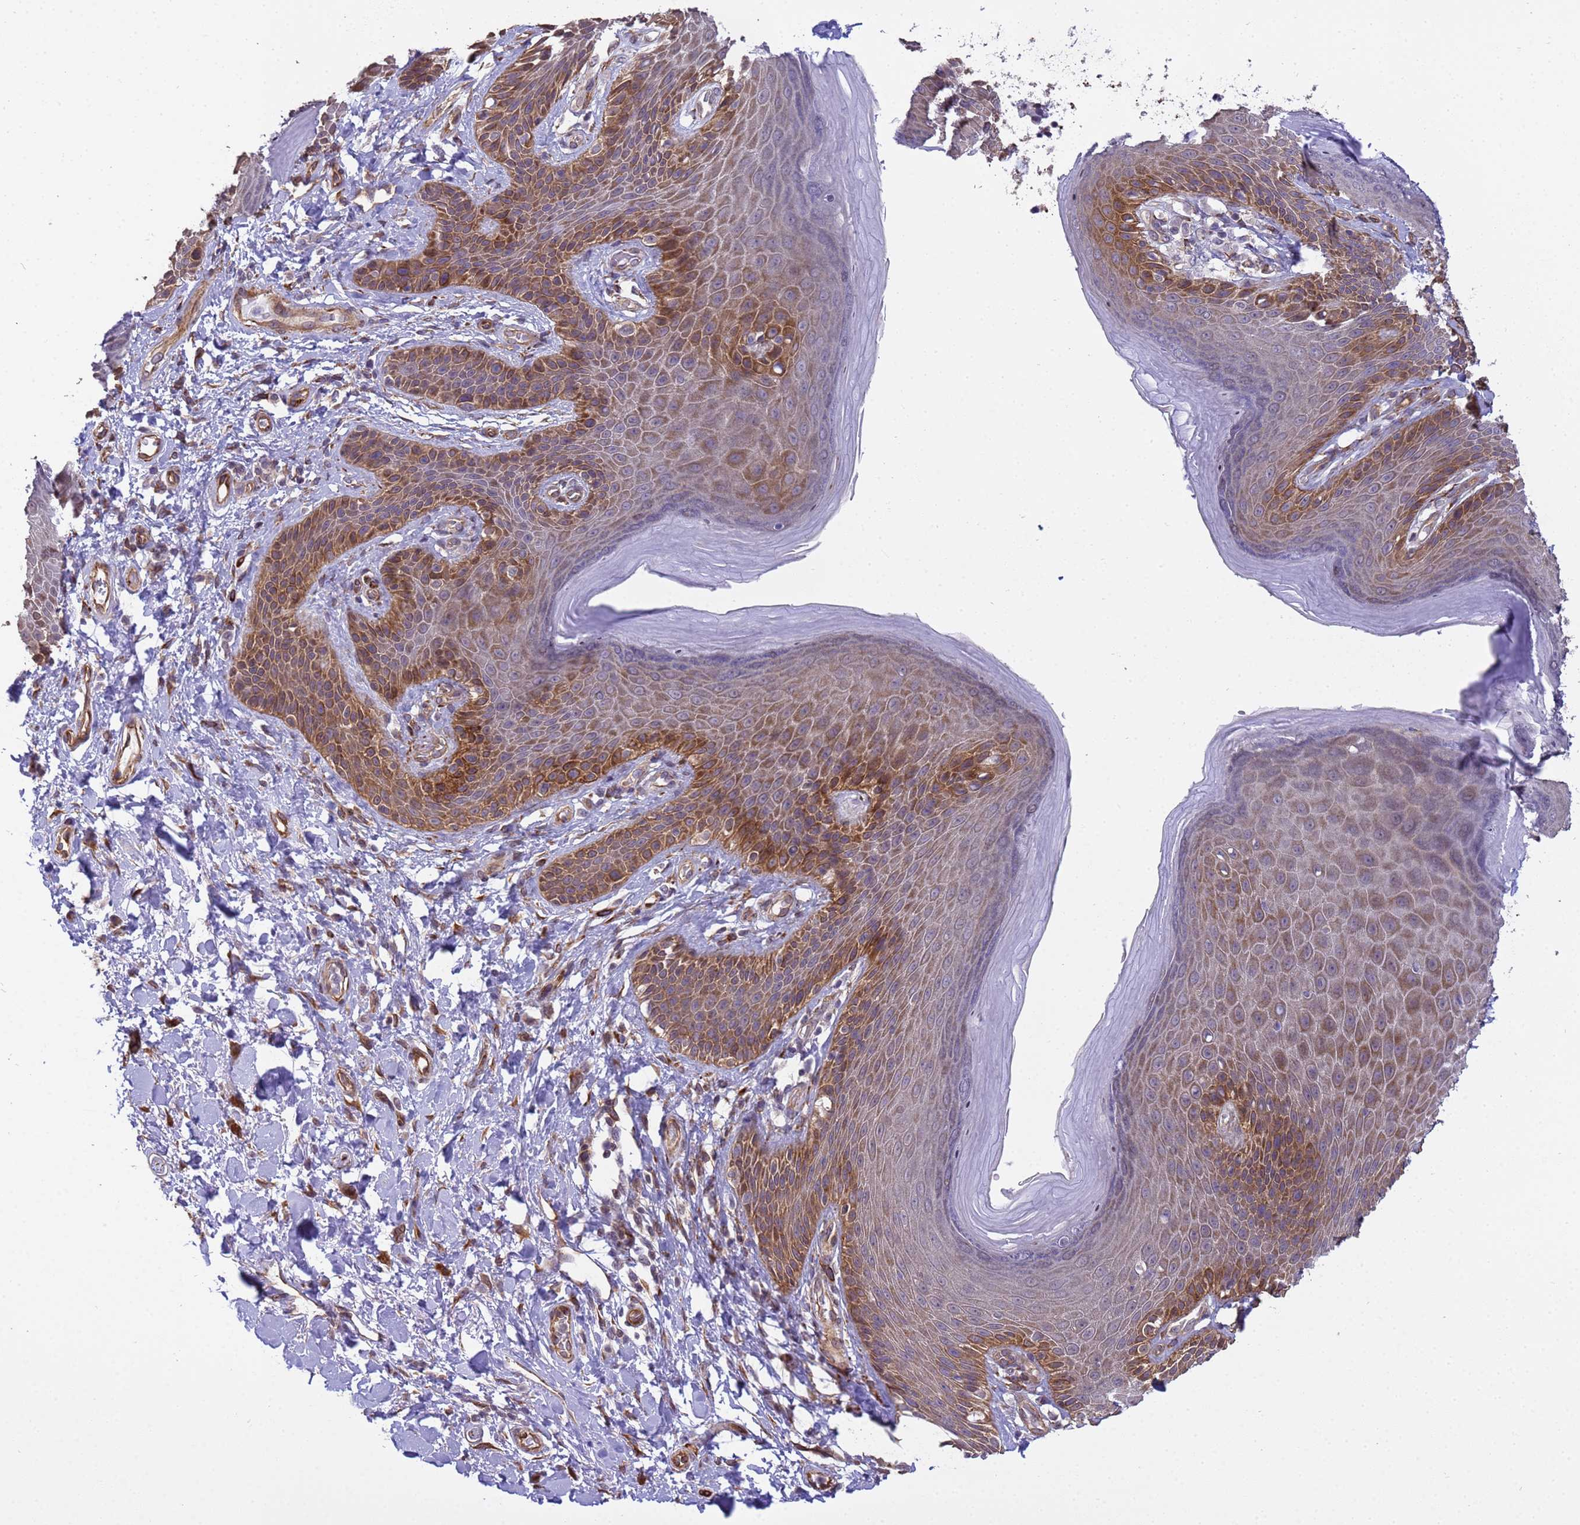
{"staining": {"intensity": "moderate", "quantity": "25%-75%", "location": "cytoplasmic/membranous"}, "tissue": "skin", "cell_type": "Epidermal cells", "image_type": "normal", "snomed": [{"axis": "morphology", "description": "Normal tissue, NOS"}, {"axis": "topography", "description": "Anal"}], "caption": "Epidermal cells demonstrate moderate cytoplasmic/membranous expression in approximately 25%-75% of cells in unremarkable skin.", "gene": "ITGB4", "patient": {"sex": "female", "age": 89}}